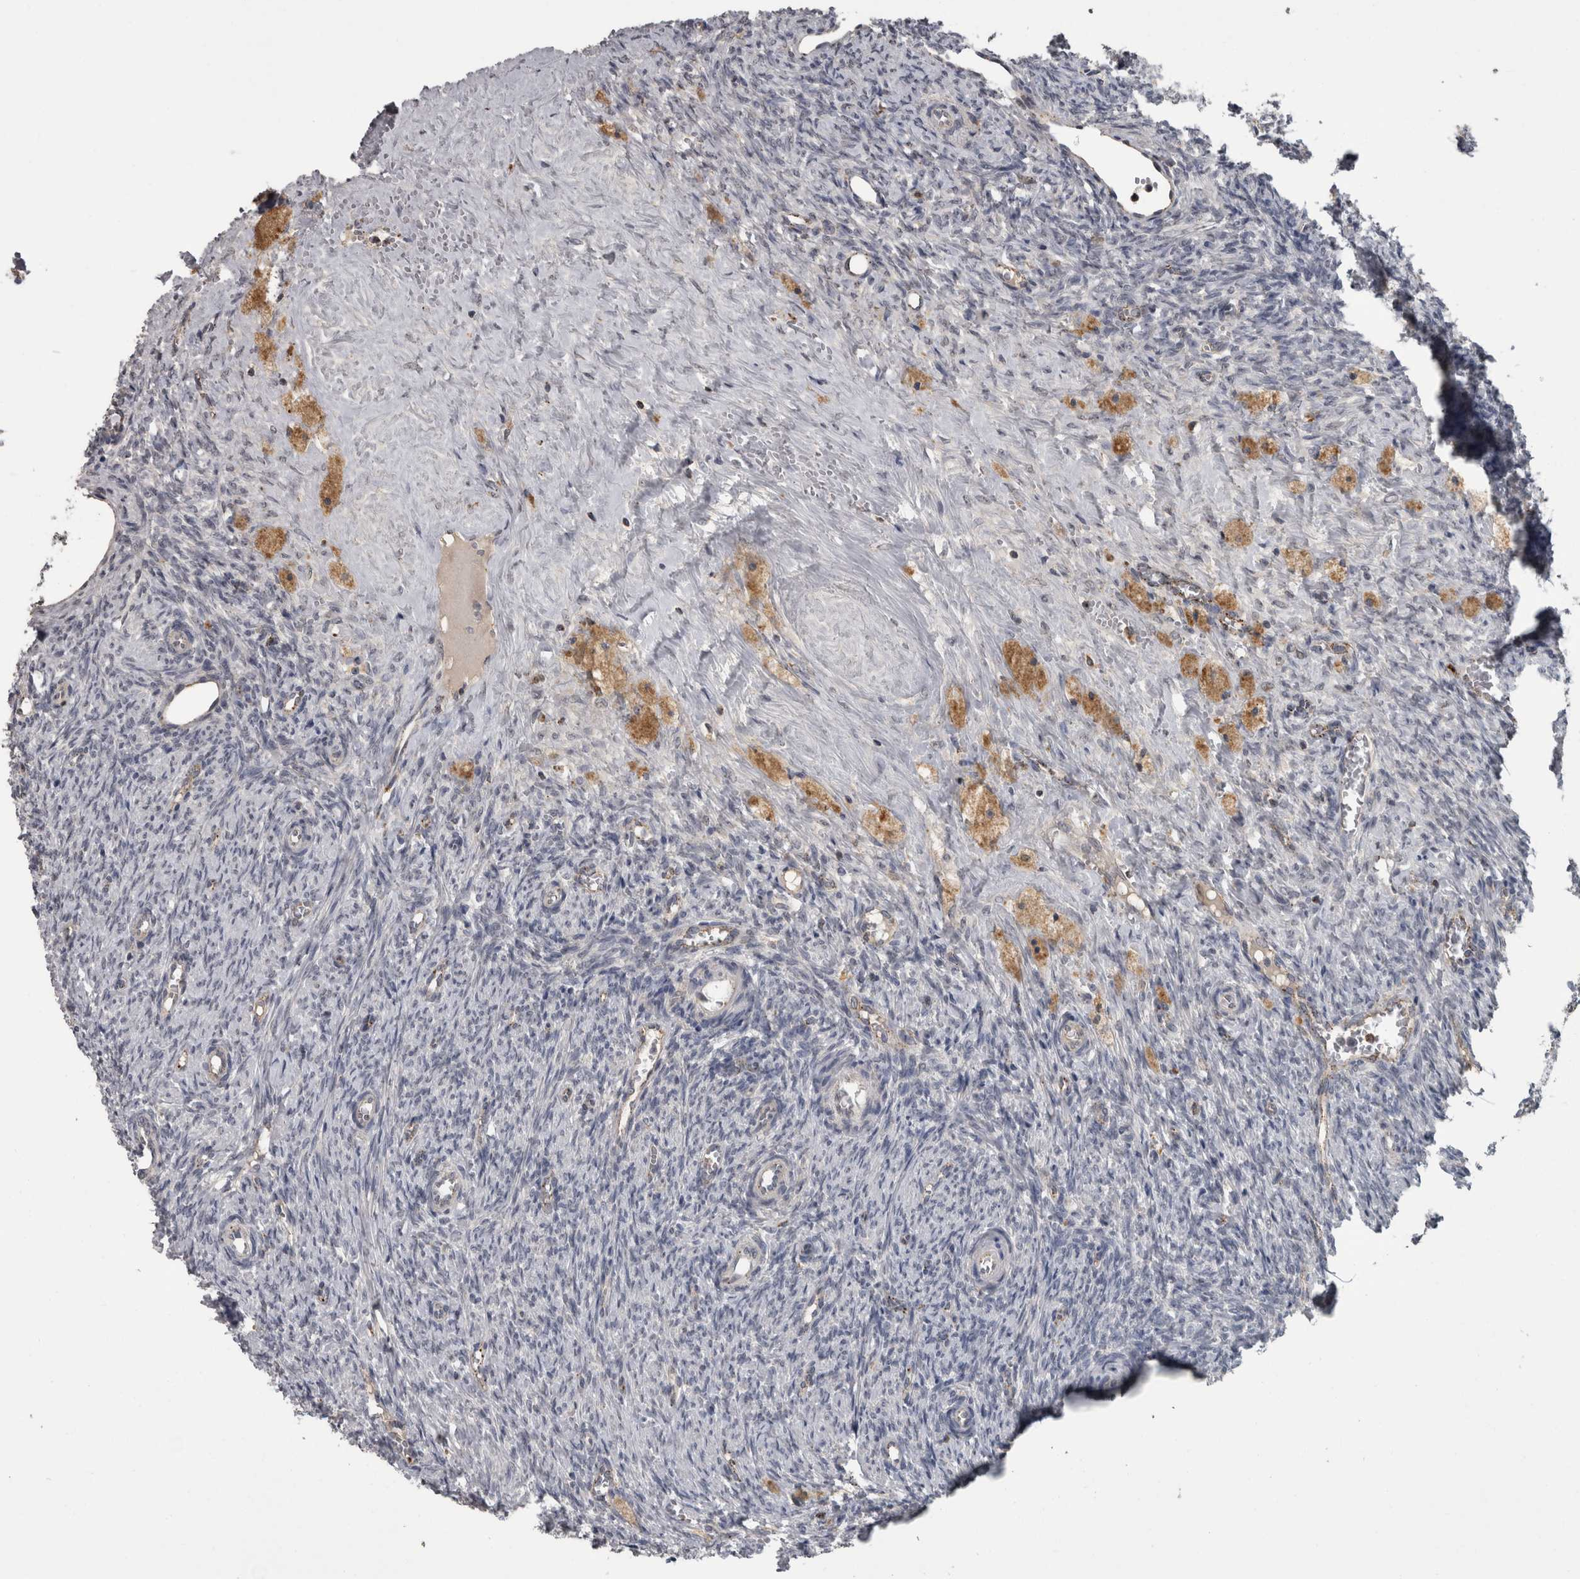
{"staining": {"intensity": "negative", "quantity": "none", "location": "none"}, "tissue": "ovary", "cell_type": "Ovarian stroma cells", "image_type": "normal", "snomed": [{"axis": "morphology", "description": "Normal tissue, NOS"}, {"axis": "topography", "description": "Ovary"}], "caption": "An immunohistochemistry (IHC) photomicrograph of normal ovary is shown. There is no staining in ovarian stroma cells of ovary. (DAB (3,3'-diaminobenzidine) IHC with hematoxylin counter stain).", "gene": "NAAA", "patient": {"sex": "female", "age": 41}}